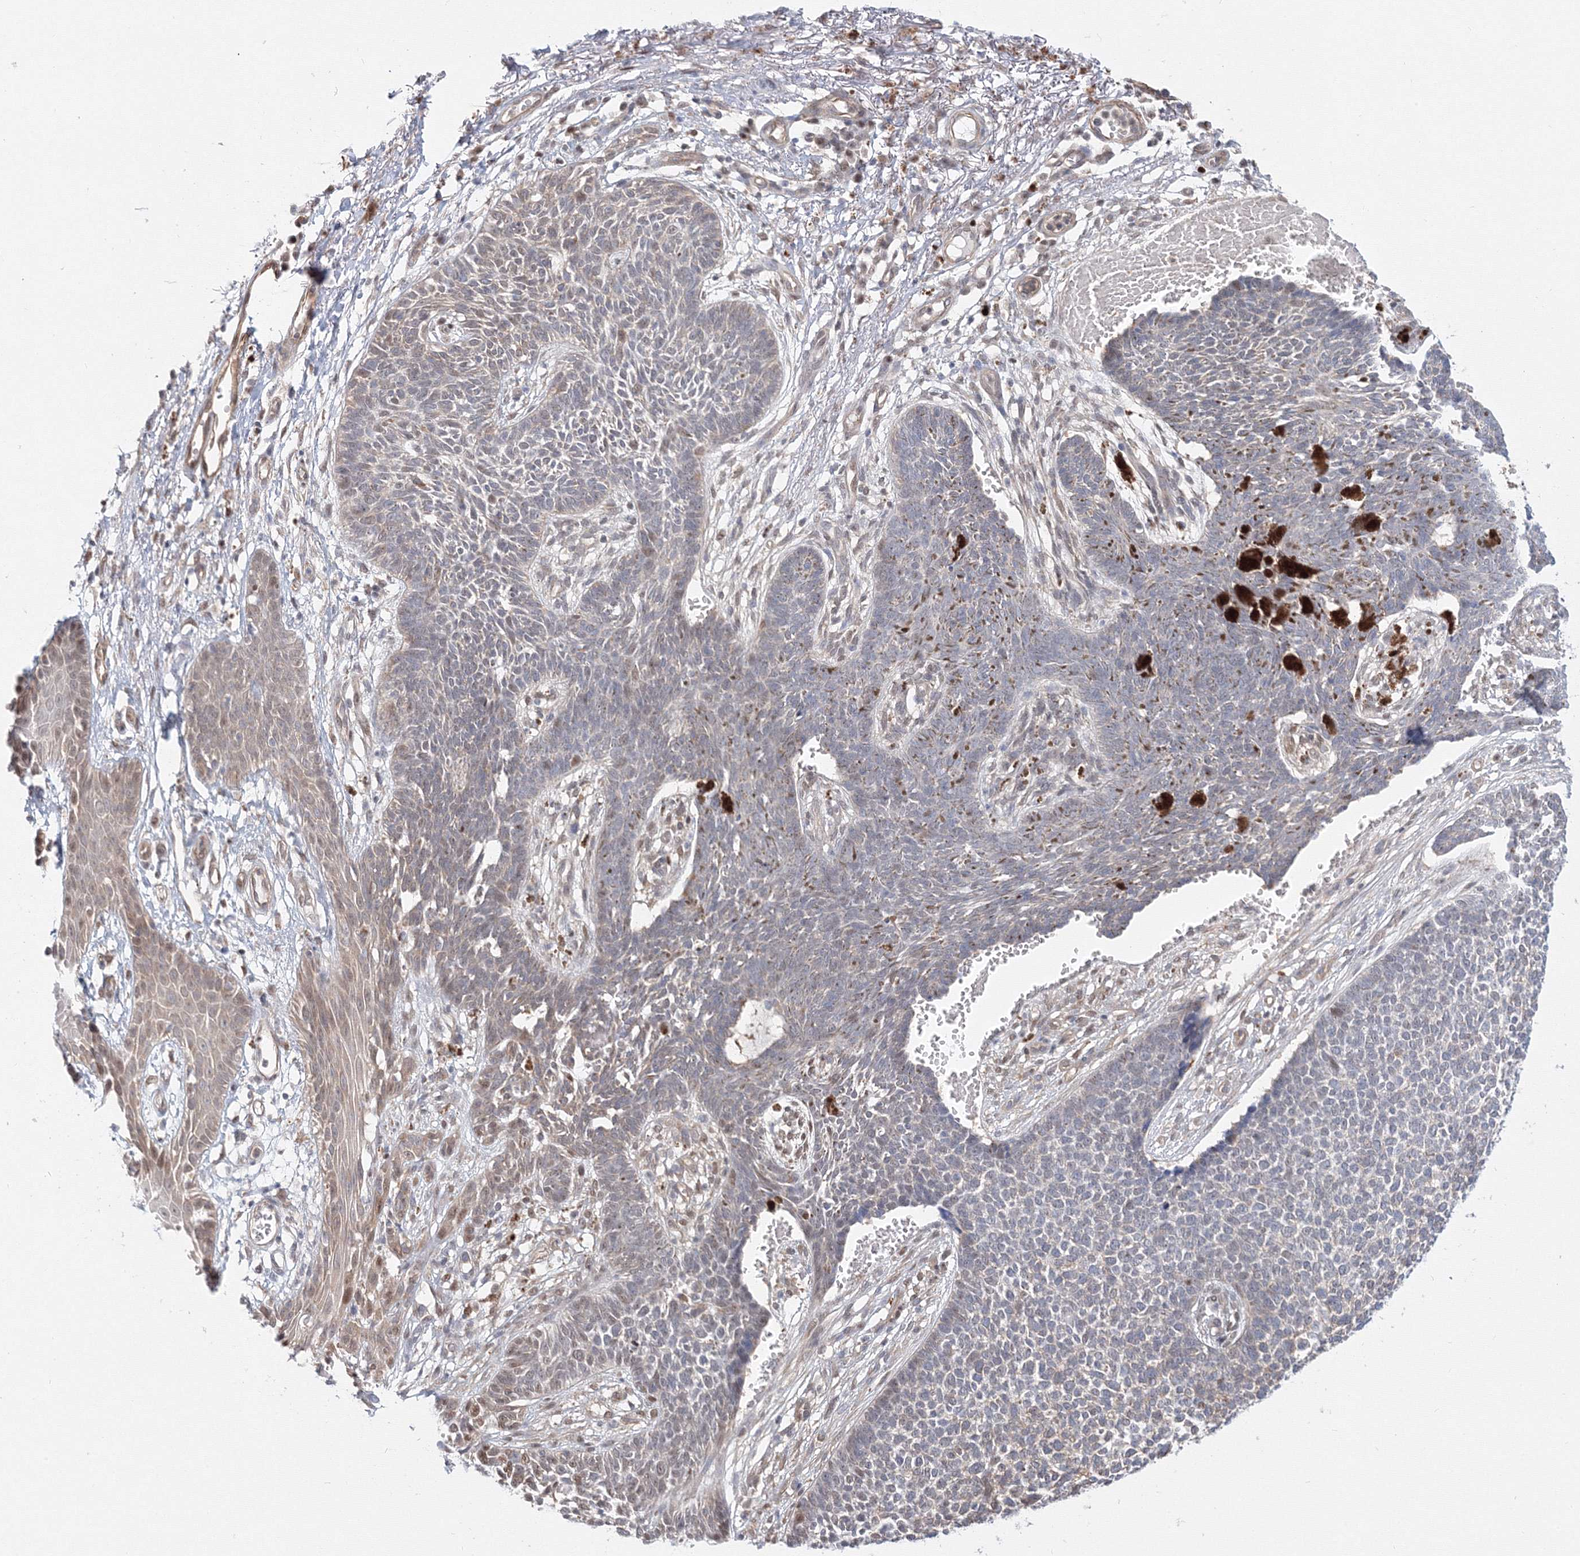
{"staining": {"intensity": "moderate", "quantity": "<25%", "location": "cytoplasmic/membranous,nuclear"}, "tissue": "skin cancer", "cell_type": "Tumor cells", "image_type": "cancer", "snomed": [{"axis": "morphology", "description": "Basal cell carcinoma"}, {"axis": "topography", "description": "Skin"}], "caption": "Moderate cytoplasmic/membranous and nuclear staining for a protein is identified in about <25% of tumor cells of skin cancer using immunohistochemistry (IHC).", "gene": "ARHGAP21", "patient": {"sex": "female", "age": 84}}